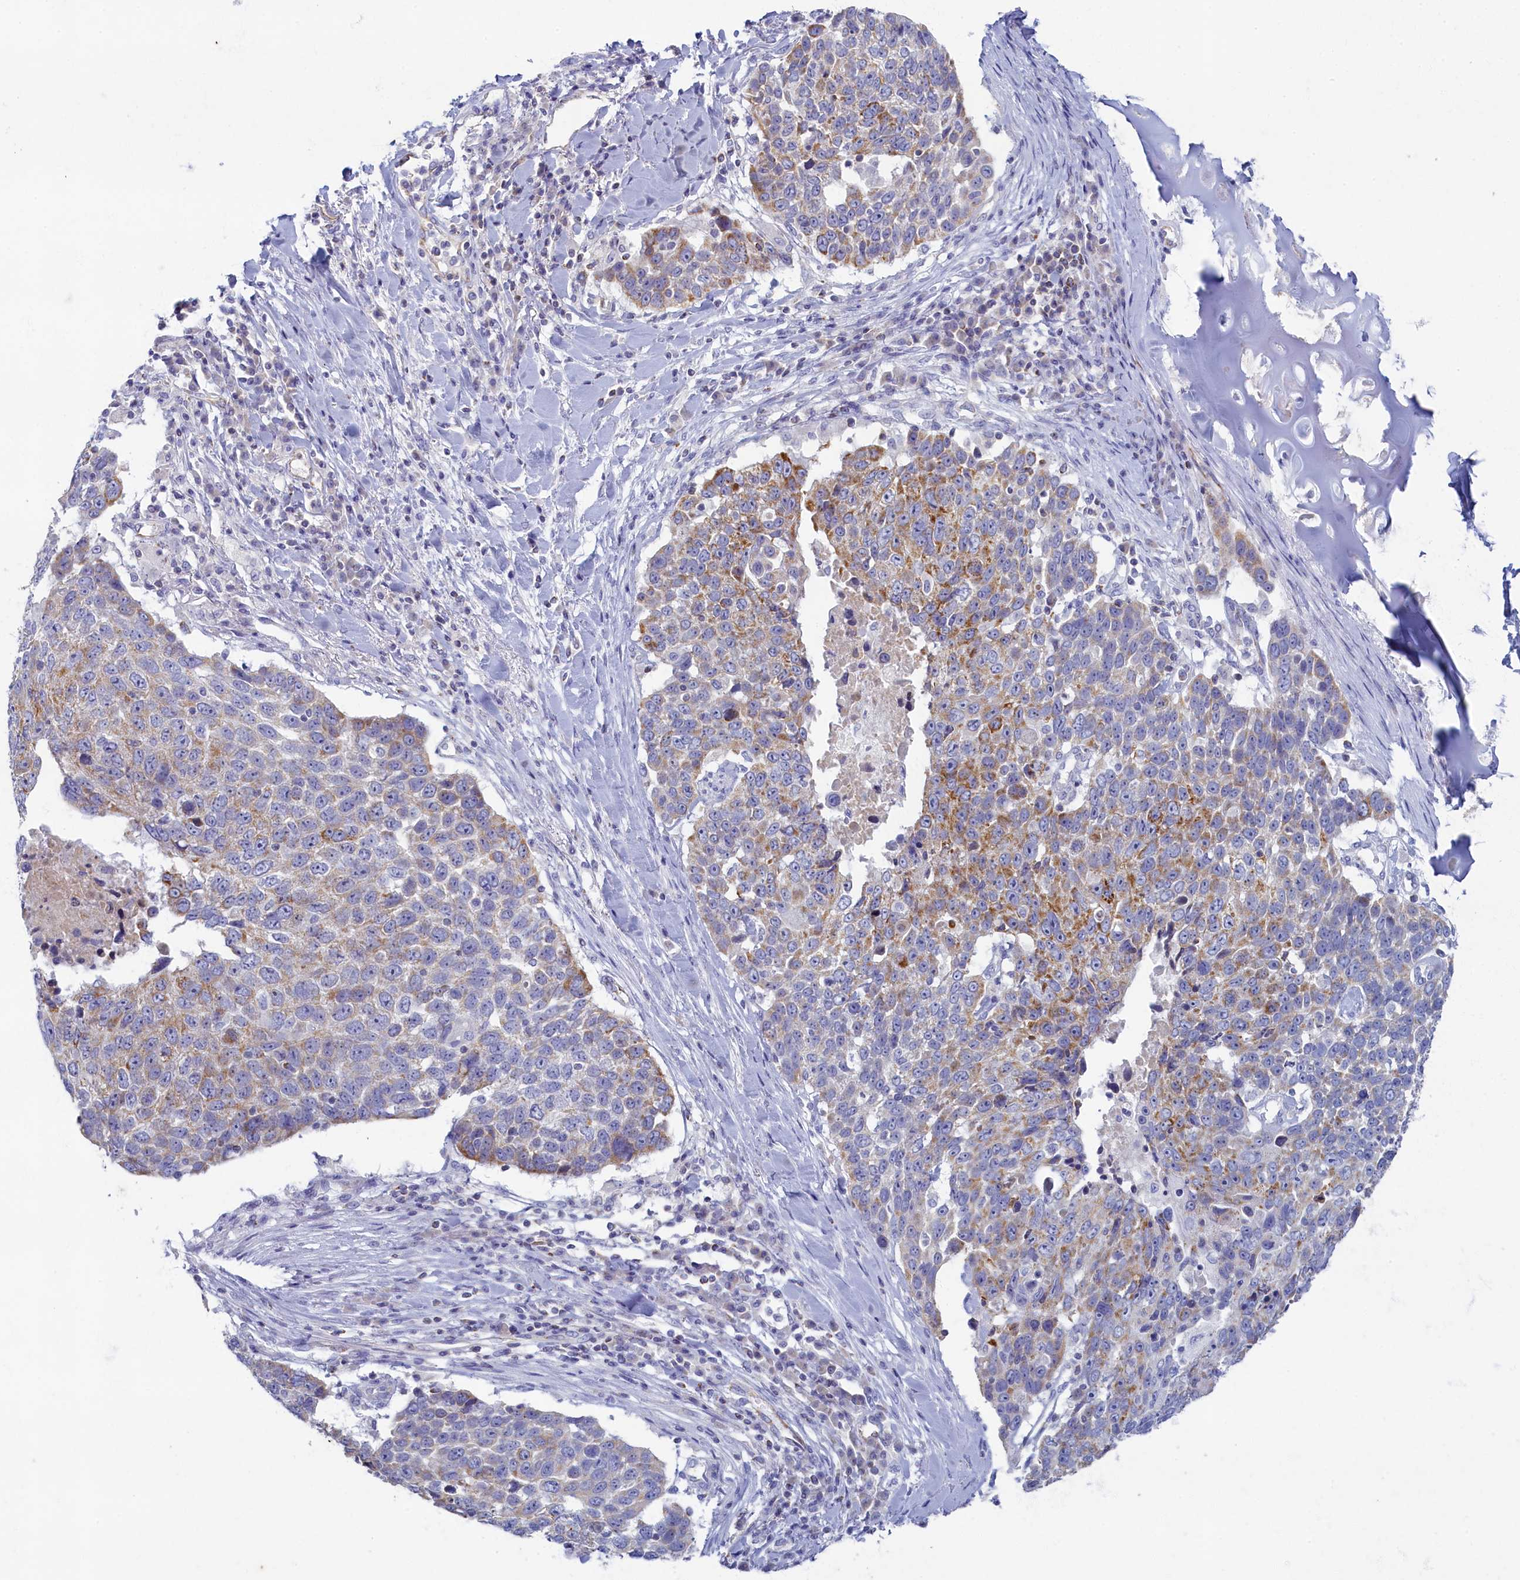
{"staining": {"intensity": "moderate", "quantity": "<25%", "location": "cytoplasmic/membranous"}, "tissue": "lung cancer", "cell_type": "Tumor cells", "image_type": "cancer", "snomed": [{"axis": "morphology", "description": "Squamous cell carcinoma, NOS"}, {"axis": "topography", "description": "Lung"}], "caption": "Immunohistochemistry micrograph of neoplastic tissue: lung cancer stained using IHC displays low levels of moderate protein expression localized specifically in the cytoplasmic/membranous of tumor cells, appearing as a cytoplasmic/membranous brown color.", "gene": "OCIAD2", "patient": {"sex": "male", "age": 66}}